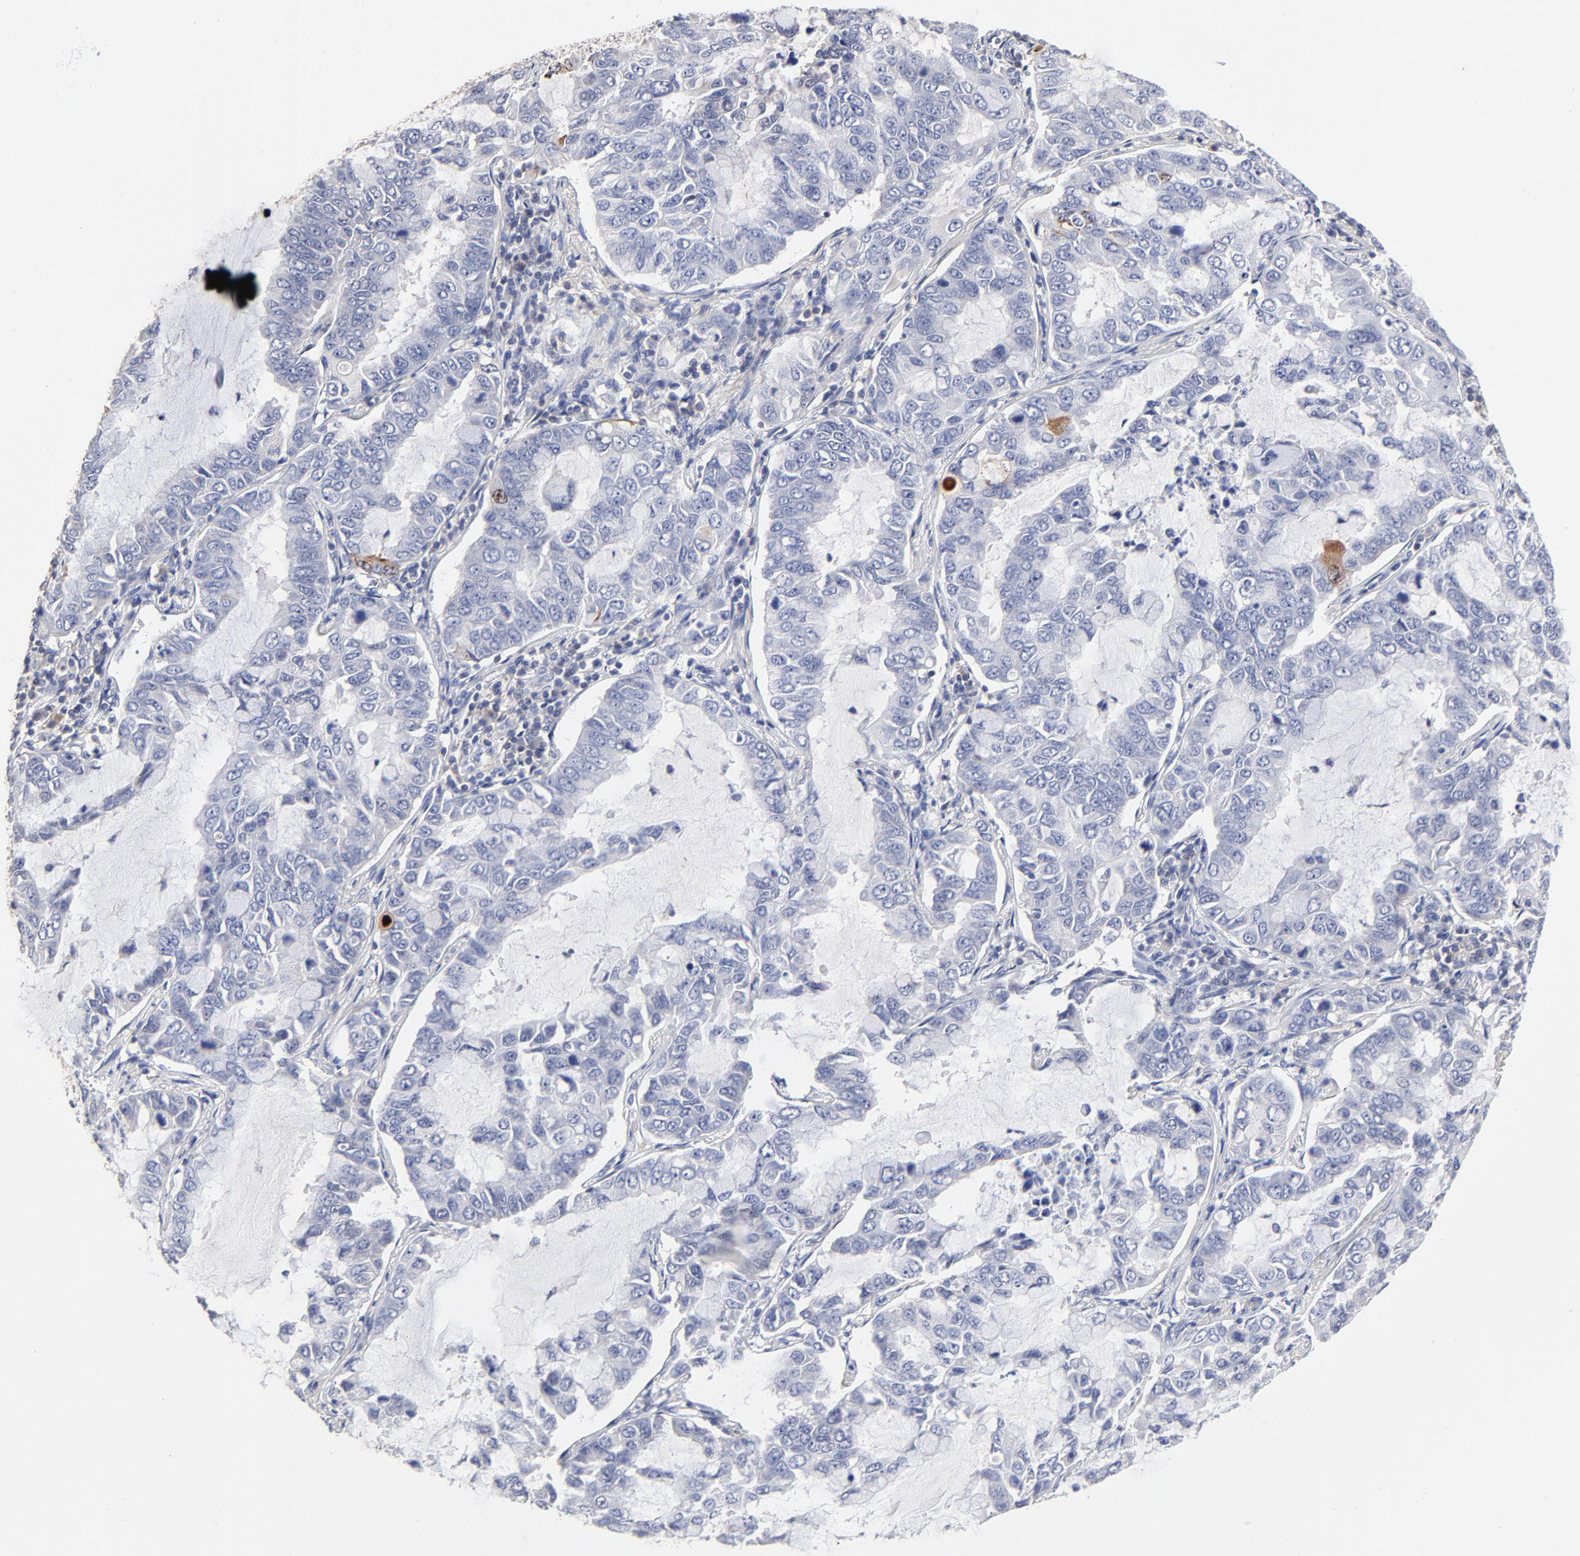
{"staining": {"intensity": "negative", "quantity": "none", "location": "none"}, "tissue": "lung cancer", "cell_type": "Tumor cells", "image_type": "cancer", "snomed": [{"axis": "morphology", "description": "Adenocarcinoma, NOS"}, {"axis": "topography", "description": "Lung"}], "caption": "Immunohistochemistry micrograph of neoplastic tissue: human lung adenocarcinoma stained with DAB (3,3'-diaminobenzidine) shows no significant protein staining in tumor cells. (DAB immunohistochemistry (IHC), high magnification).", "gene": "TRAT1", "patient": {"sex": "male", "age": 64}}